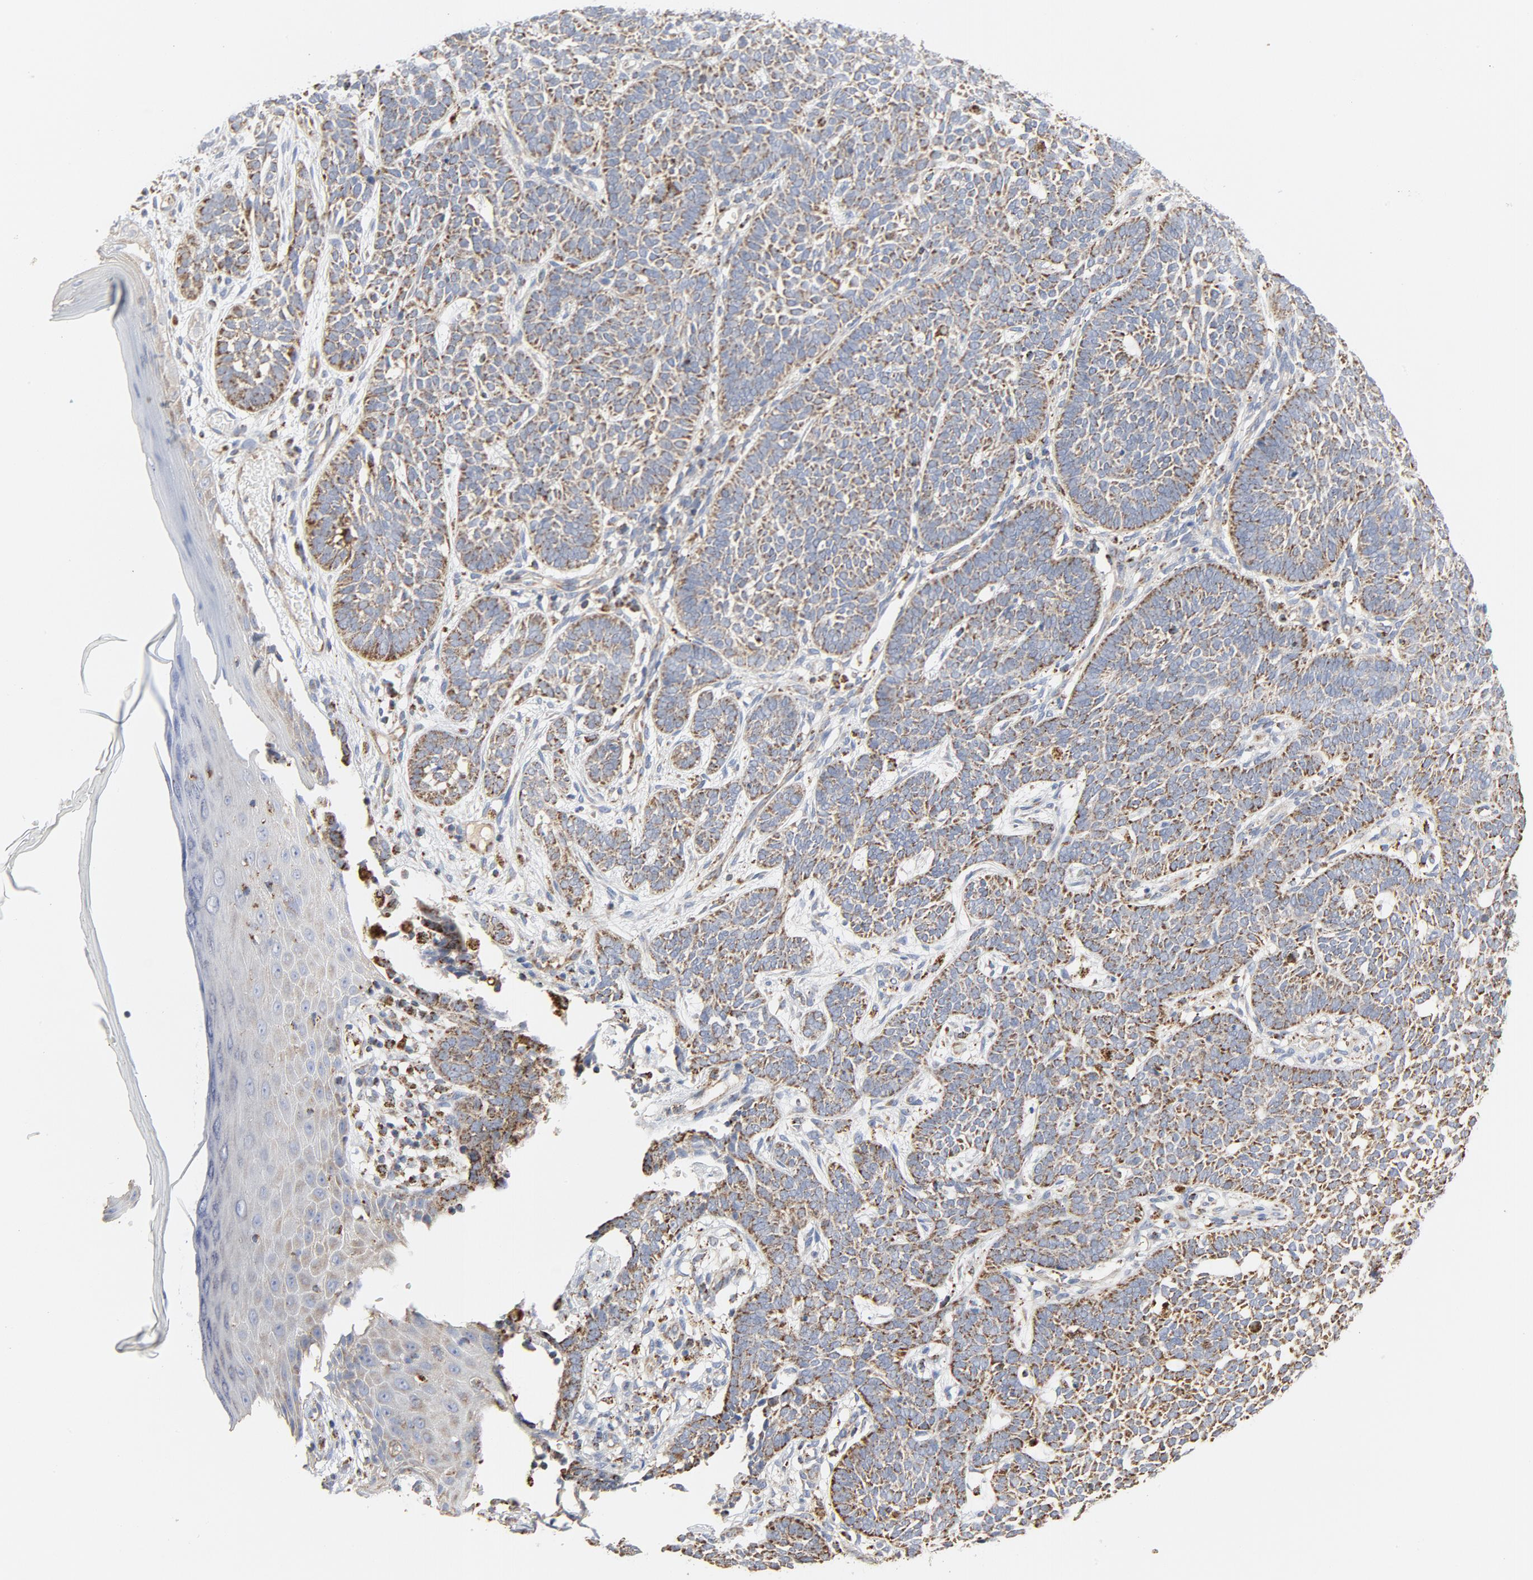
{"staining": {"intensity": "weak", "quantity": ">75%", "location": "cytoplasmic/membranous"}, "tissue": "skin cancer", "cell_type": "Tumor cells", "image_type": "cancer", "snomed": [{"axis": "morphology", "description": "Normal tissue, NOS"}, {"axis": "morphology", "description": "Basal cell carcinoma"}, {"axis": "topography", "description": "Skin"}], "caption": "DAB immunohistochemical staining of human skin cancer (basal cell carcinoma) shows weak cytoplasmic/membranous protein expression in about >75% of tumor cells.", "gene": "SETD3", "patient": {"sex": "male", "age": 87}}